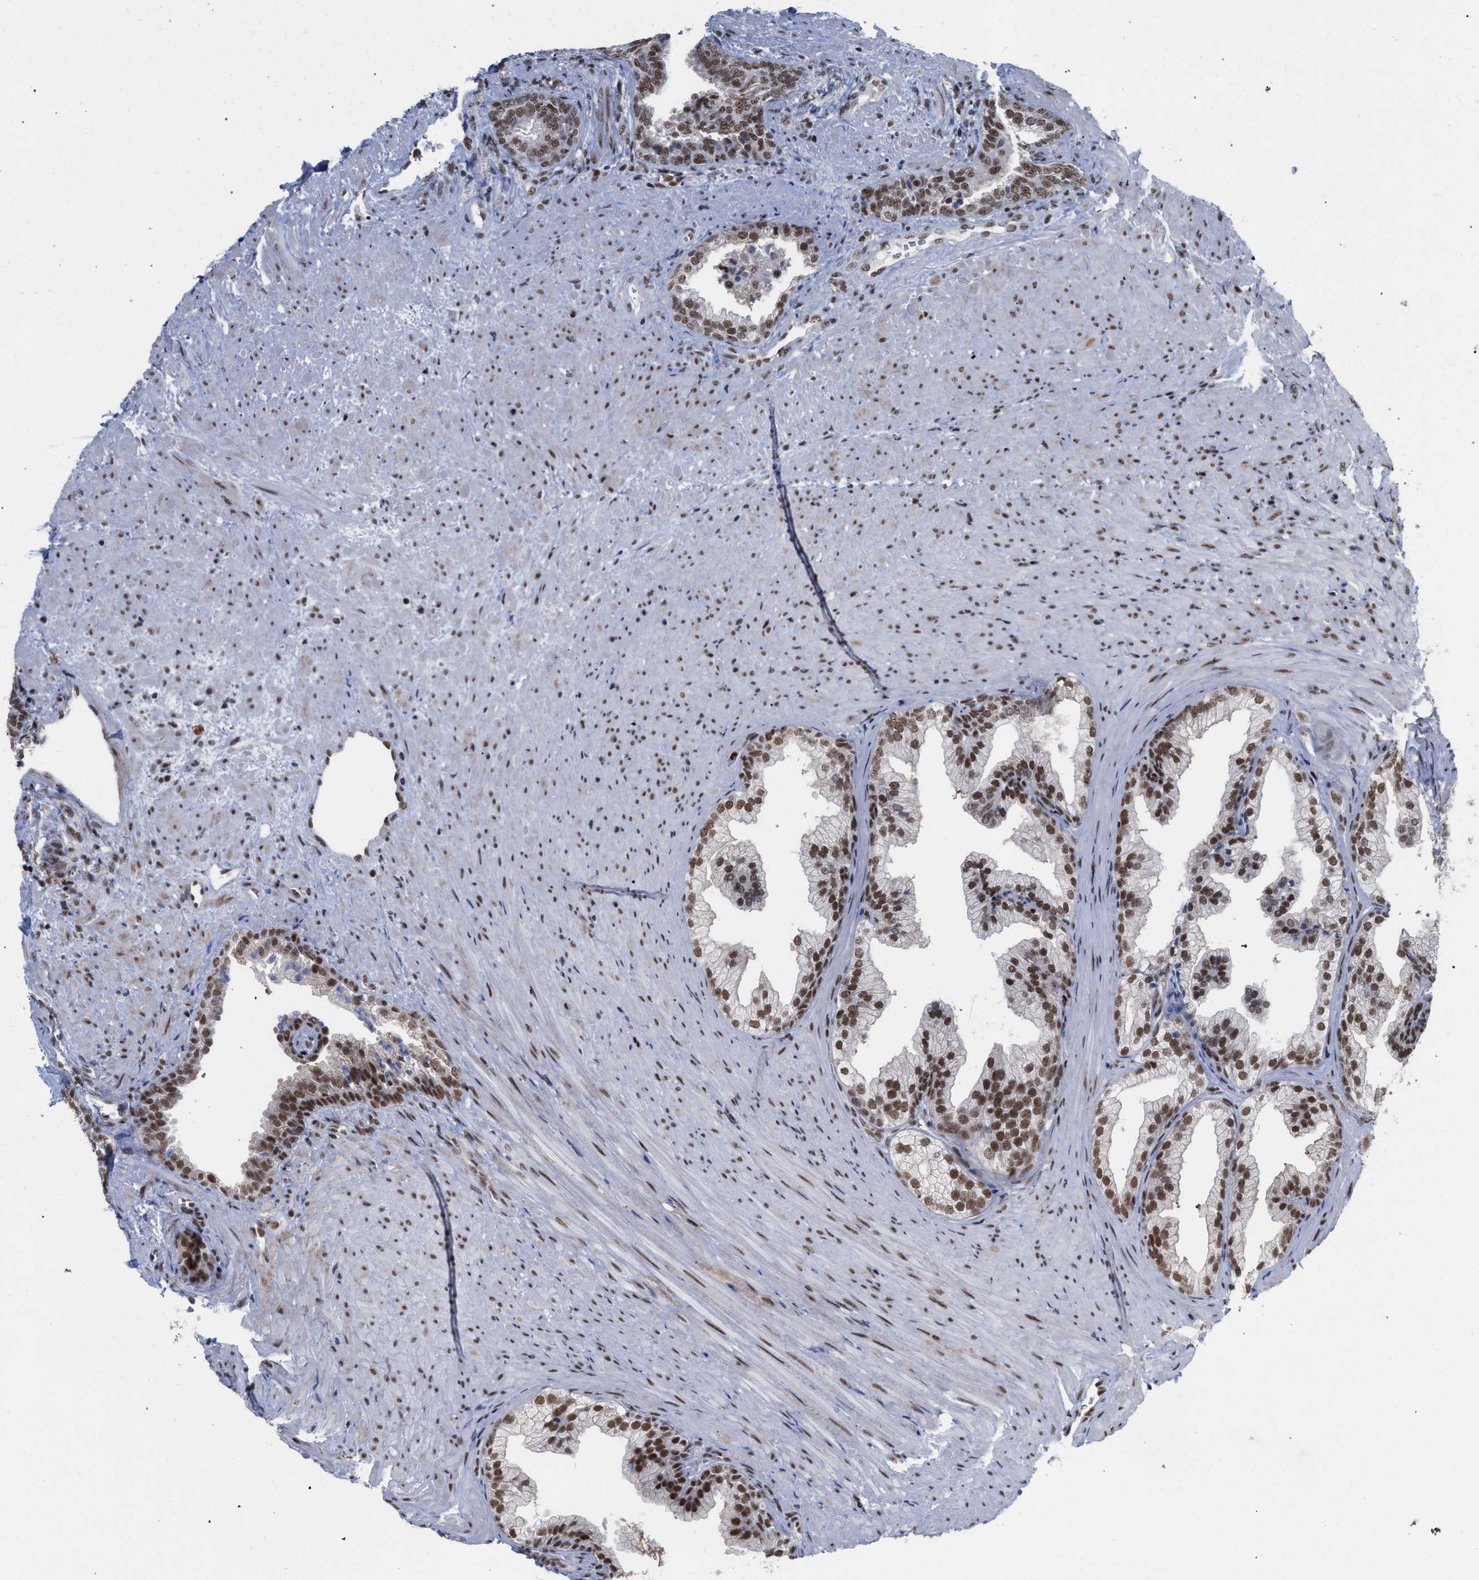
{"staining": {"intensity": "moderate", "quantity": ">75%", "location": "nuclear"}, "tissue": "prostate", "cell_type": "Glandular cells", "image_type": "normal", "snomed": [{"axis": "morphology", "description": "Normal tissue, NOS"}, {"axis": "topography", "description": "Prostate"}], "caption": "Immunohistochemical staining of normal human prostate displays medium levels of moderate nuclear staining in about >75% of glandular cells. The staining was performed using DAB (3,3'-diaminobenzidine), with brown indicating positive protein expression. Nuclei are stained blue with hematoxylin.", "gene": "SCAF4", "patient": {"sex": "male", "age": 76}}